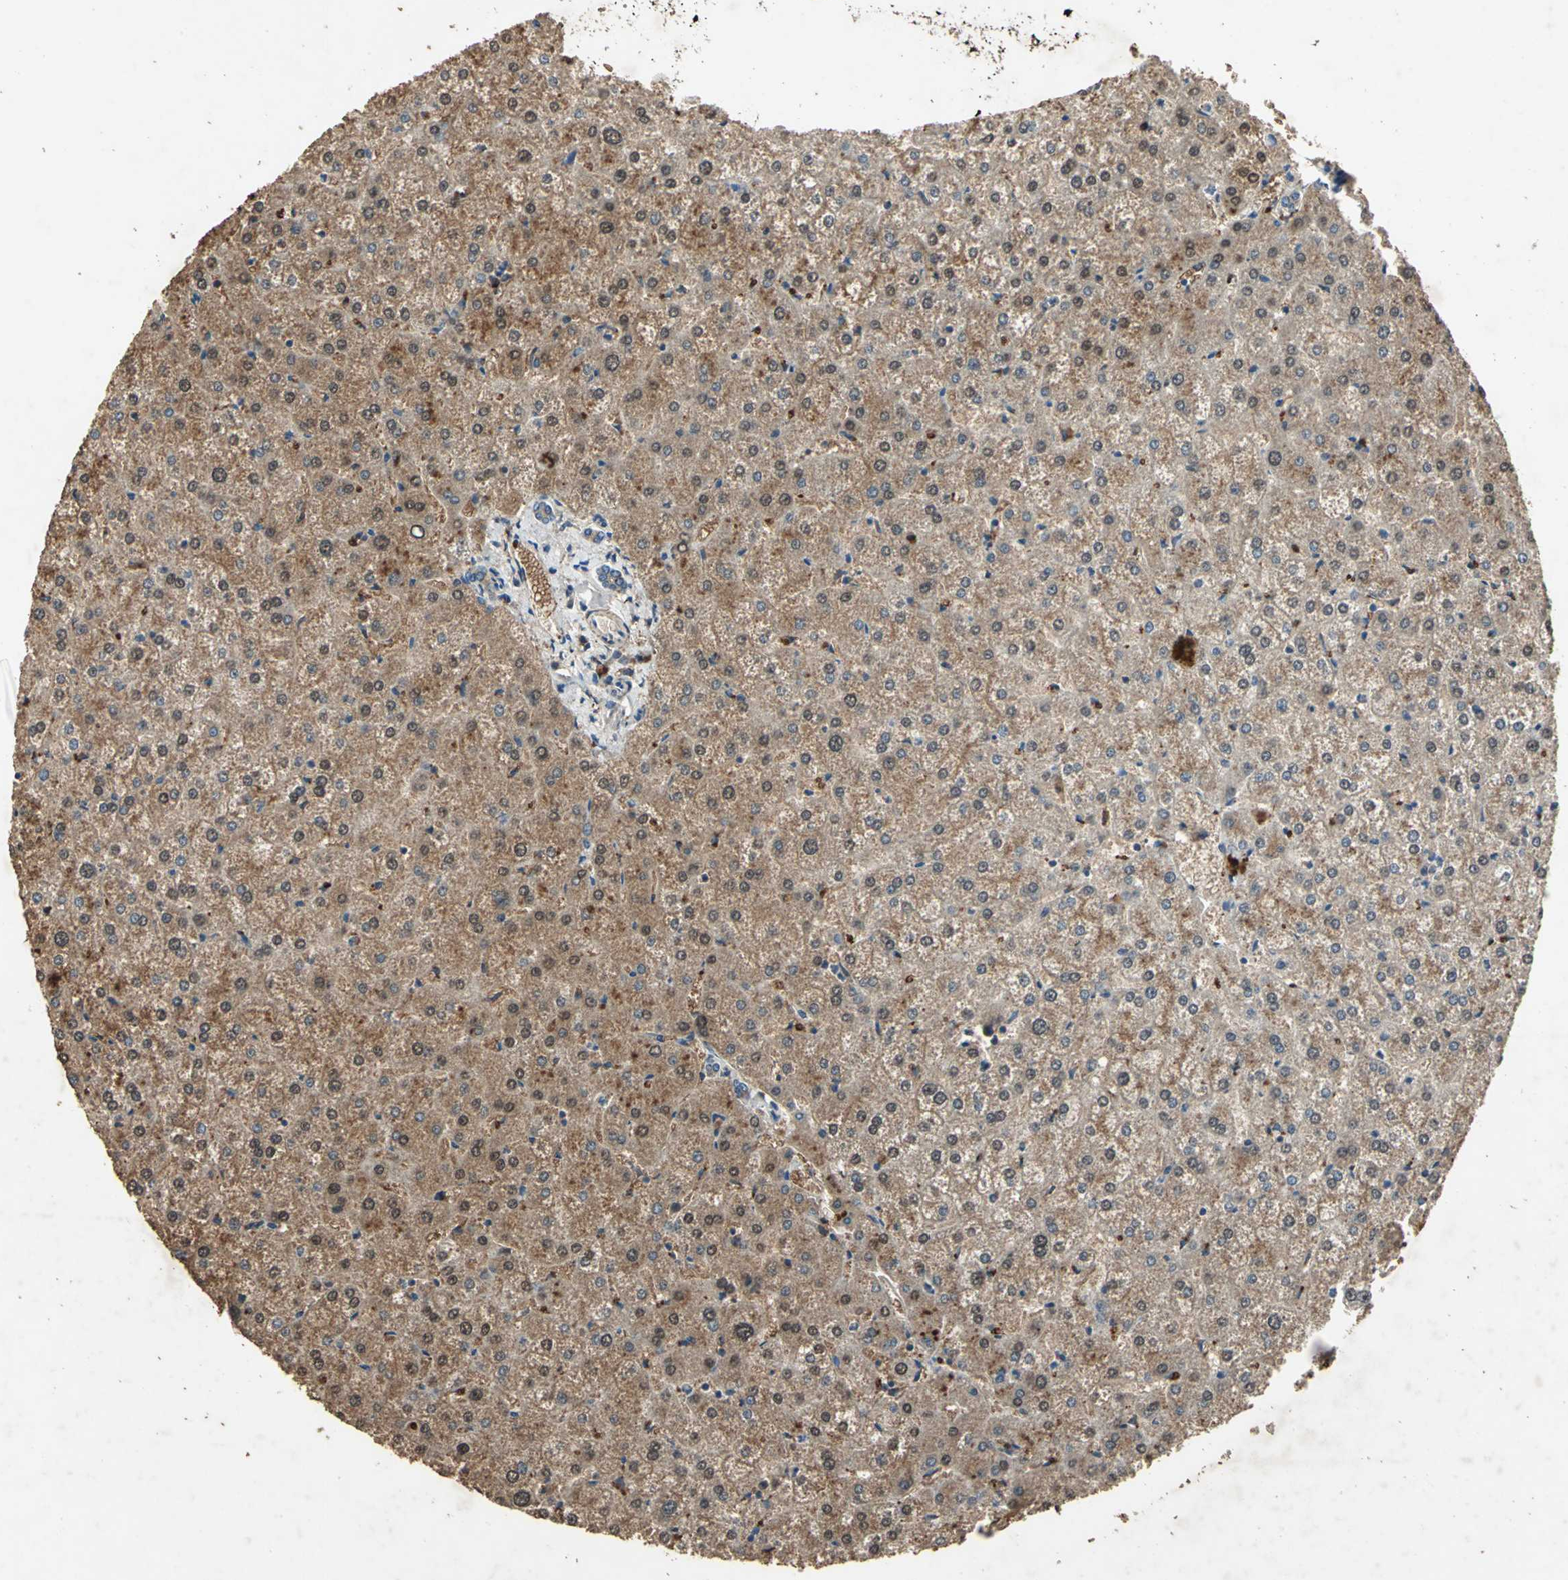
{"staining": {"intensity": "moderate", "quantity": ">75%", "location": "cytoplasmic/membranous"}, "tissue": "liver", "cell_type": "Cholangiocytes", "image_type": "normal", "snomed": [{"axis": "morphology", "description": "Normal tissue, NOS"}, {"axis": "topography", "description": "Liver"}], "caption": "This histopathology image displays immunohistochemistry staining of normal human liver, with medium moderate cytoplasmic/membranous positivity in about >75% of cholangiocytes.", "gene": "POLRMT", "patient": {"sex": "female", "age": 32}}